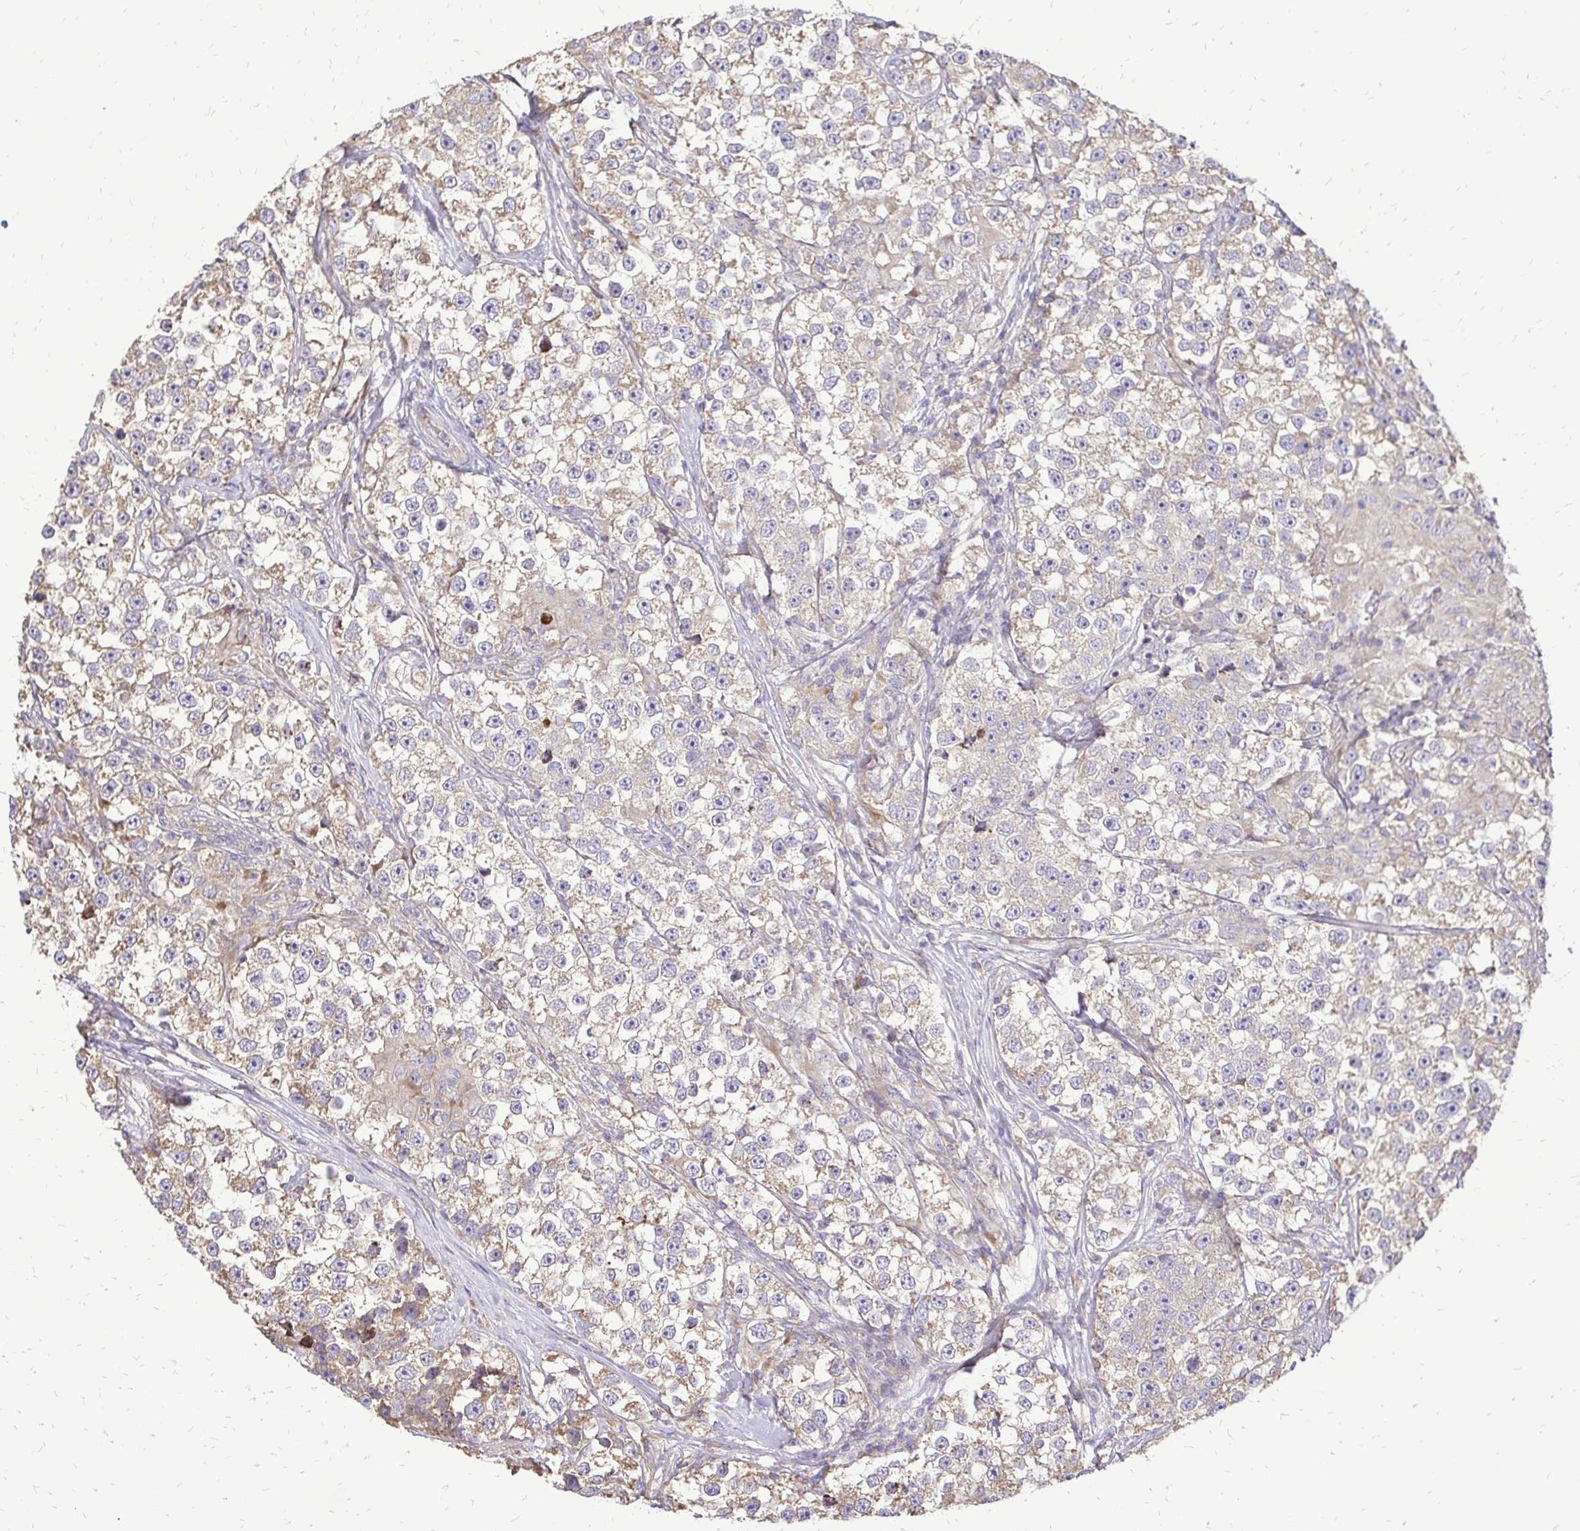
{"staining": {"intensity": "weak", "quantity": ">75%", "location": "cytoplasmic/membranous"}, "tissue": "testis cancer", "cell_type": "Tumor cells", "image_type": "cancer", "snomed": [{"axis": "morphology", "description": "Seminoma, NOS"}, {"axis": "topography", "description": "Testis"}], "caption": "This is an image of immunohistochemistry staining of seminoma (testis), which shows weak positivity in the cytoplasmic/membranous of tumor cells.", "gene": "RPS3", "patient": {"sex": "male", "age": 46}}